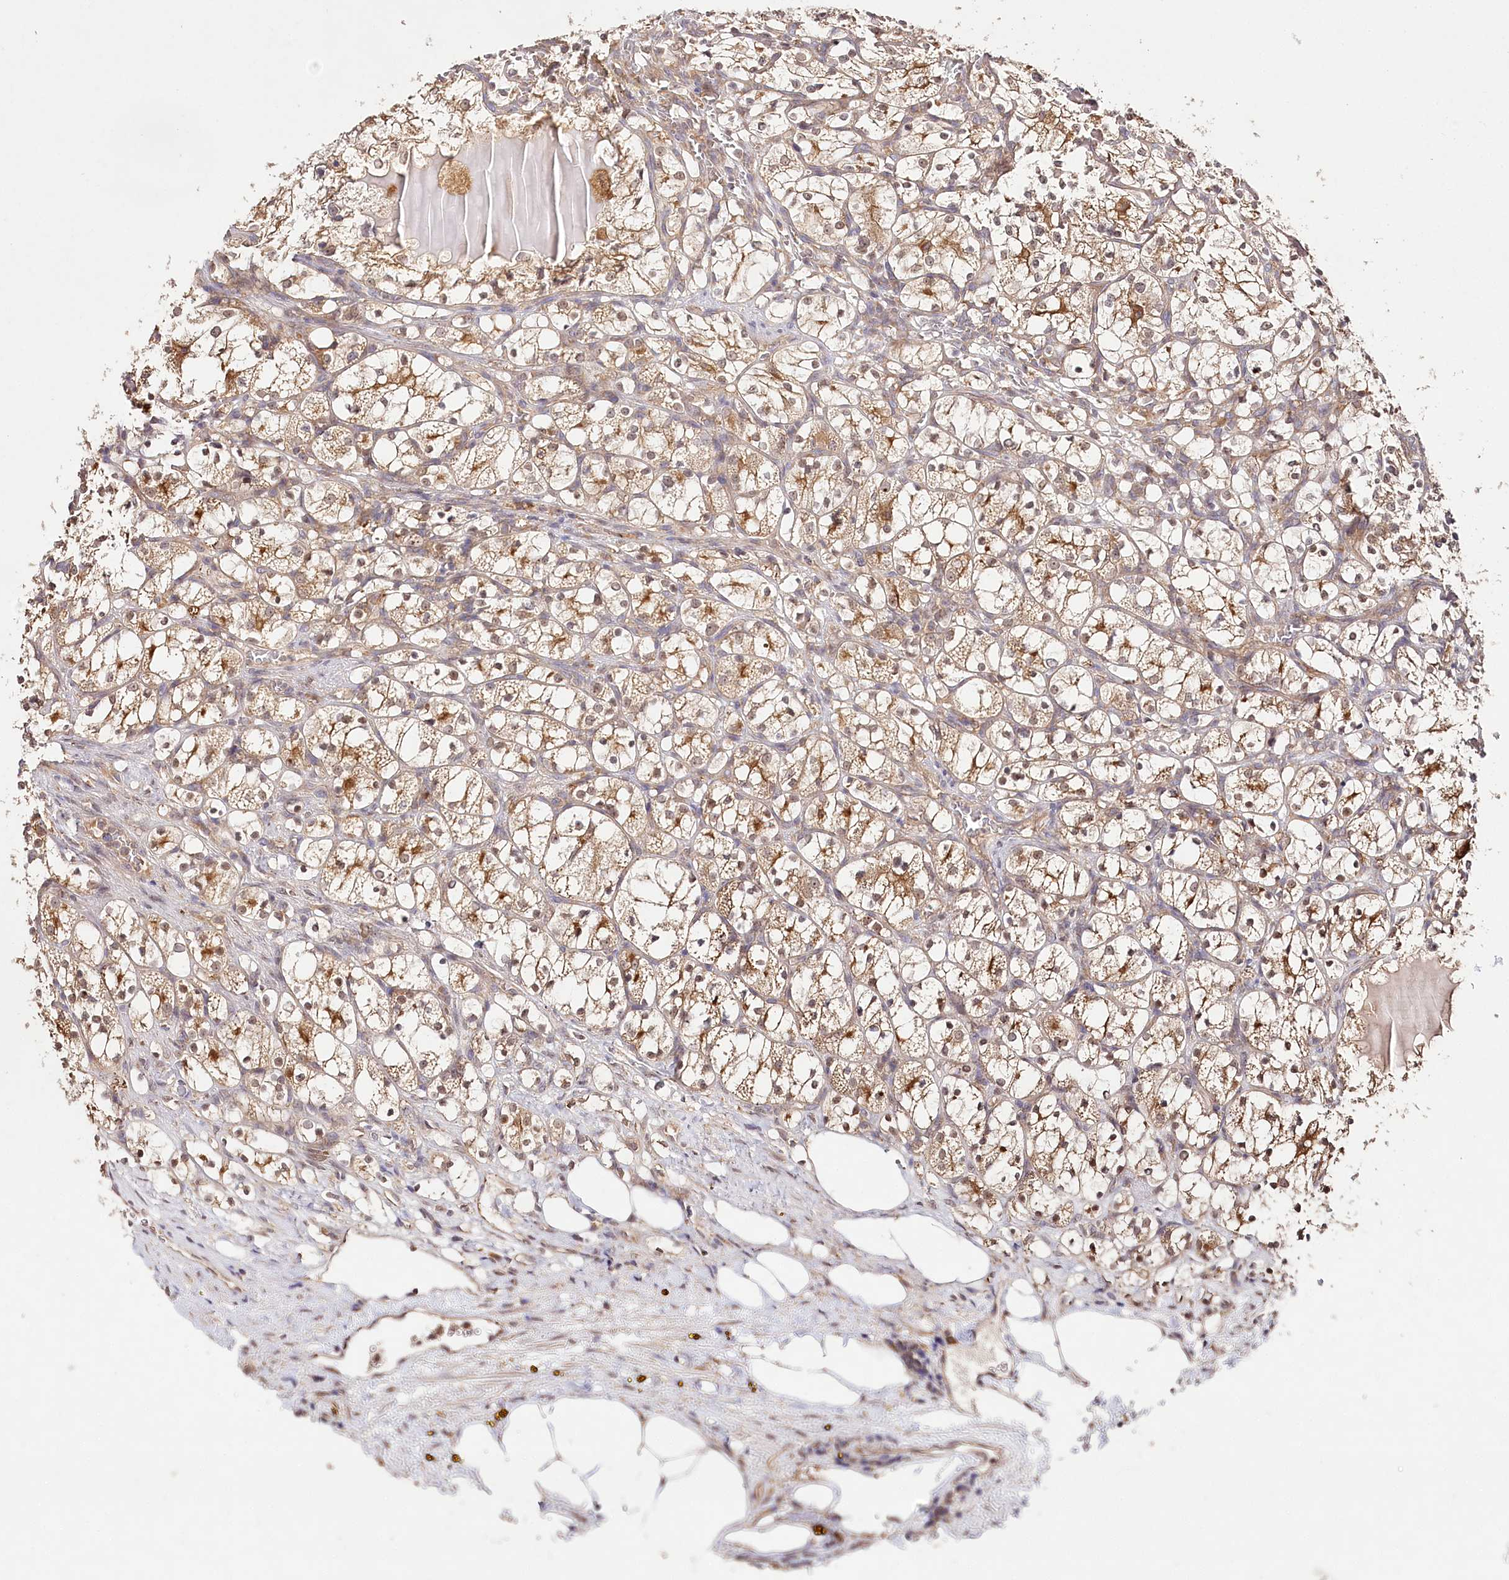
{"staining": {"intensity": "moderate", "quantity": ">75%", "location": "cytoplasmic/membranous"}, "tissue": "renal cancer", "cell_type": "Tumor cells", "image_type": "cancer", "snomed": [{"axis": "morphology", "description": "Adenocarcinoma, NOS"}, {"axis": "topography", "description": "Kidney"}], "caption": "Immunohistochemistry (IHC) (DAB (3,3'-diaminobenzidine)) staining of human renal cancer (adenocarcinoma) exhibits moderate cytoplasmic/membranous protein expression in about >75% of tumor cells.", "gene": "DMXL1", "patient": {"sex": "female", "age": 69}}